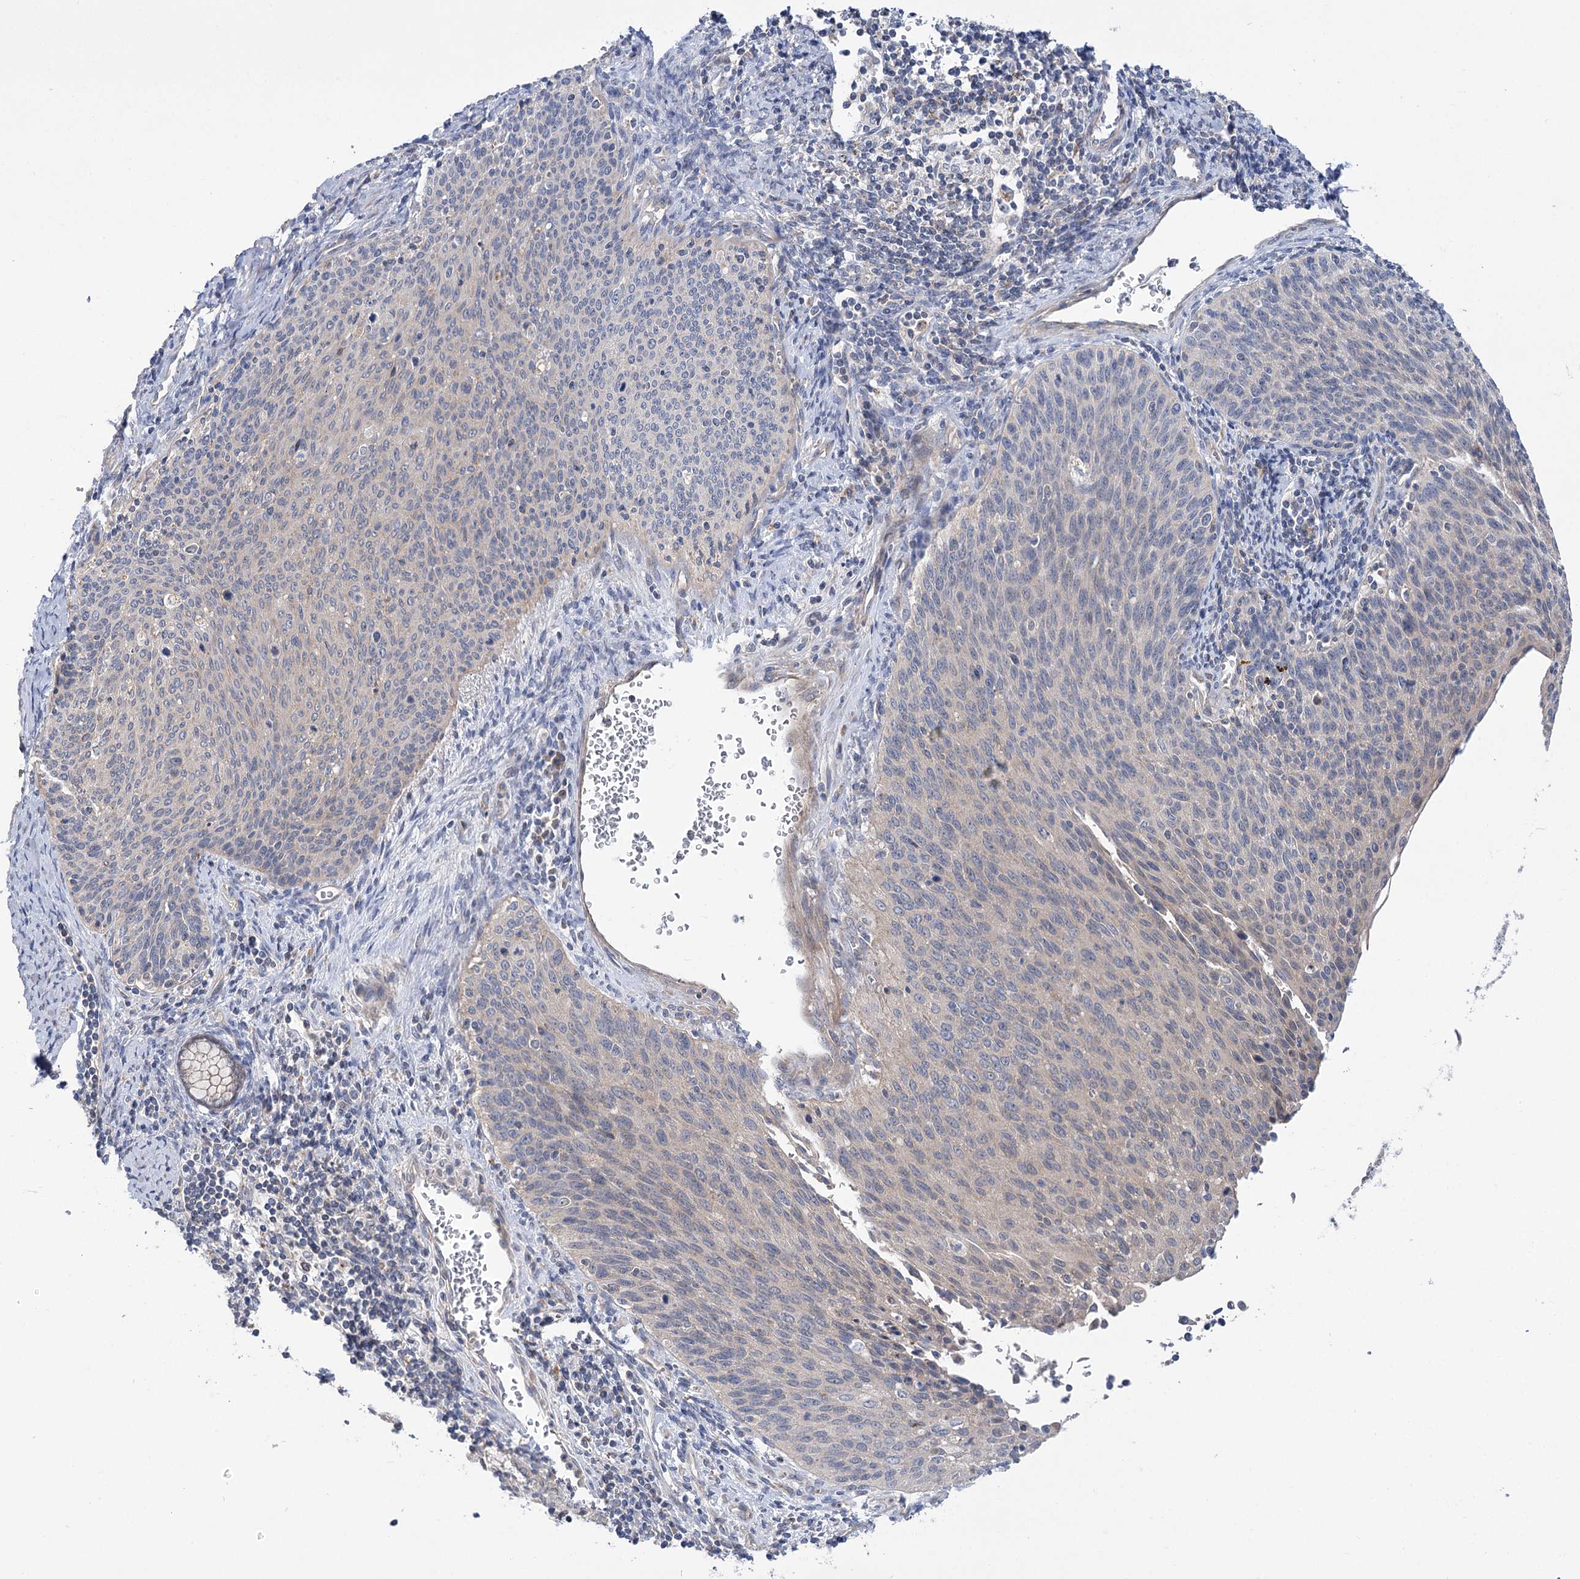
{"staining": {"intensity": "negative", "quantity": "none", "location": "none"}, "tissue": "cervical cancer", "cell_type": "Tumor cells", "image_type": "cancer", "snomed": [{"axis": "morphology", "description": "Squamous cell carcinoma, NOS"}, {"axis": "topography", "description": "Cervix"}], "caption": "Histopathology image shows no significant protein expression in tumor cells of squamous cell carcinoma (cervical).", "gene": "VPS37B", "patient": {"sex": "female", "age": 55}}